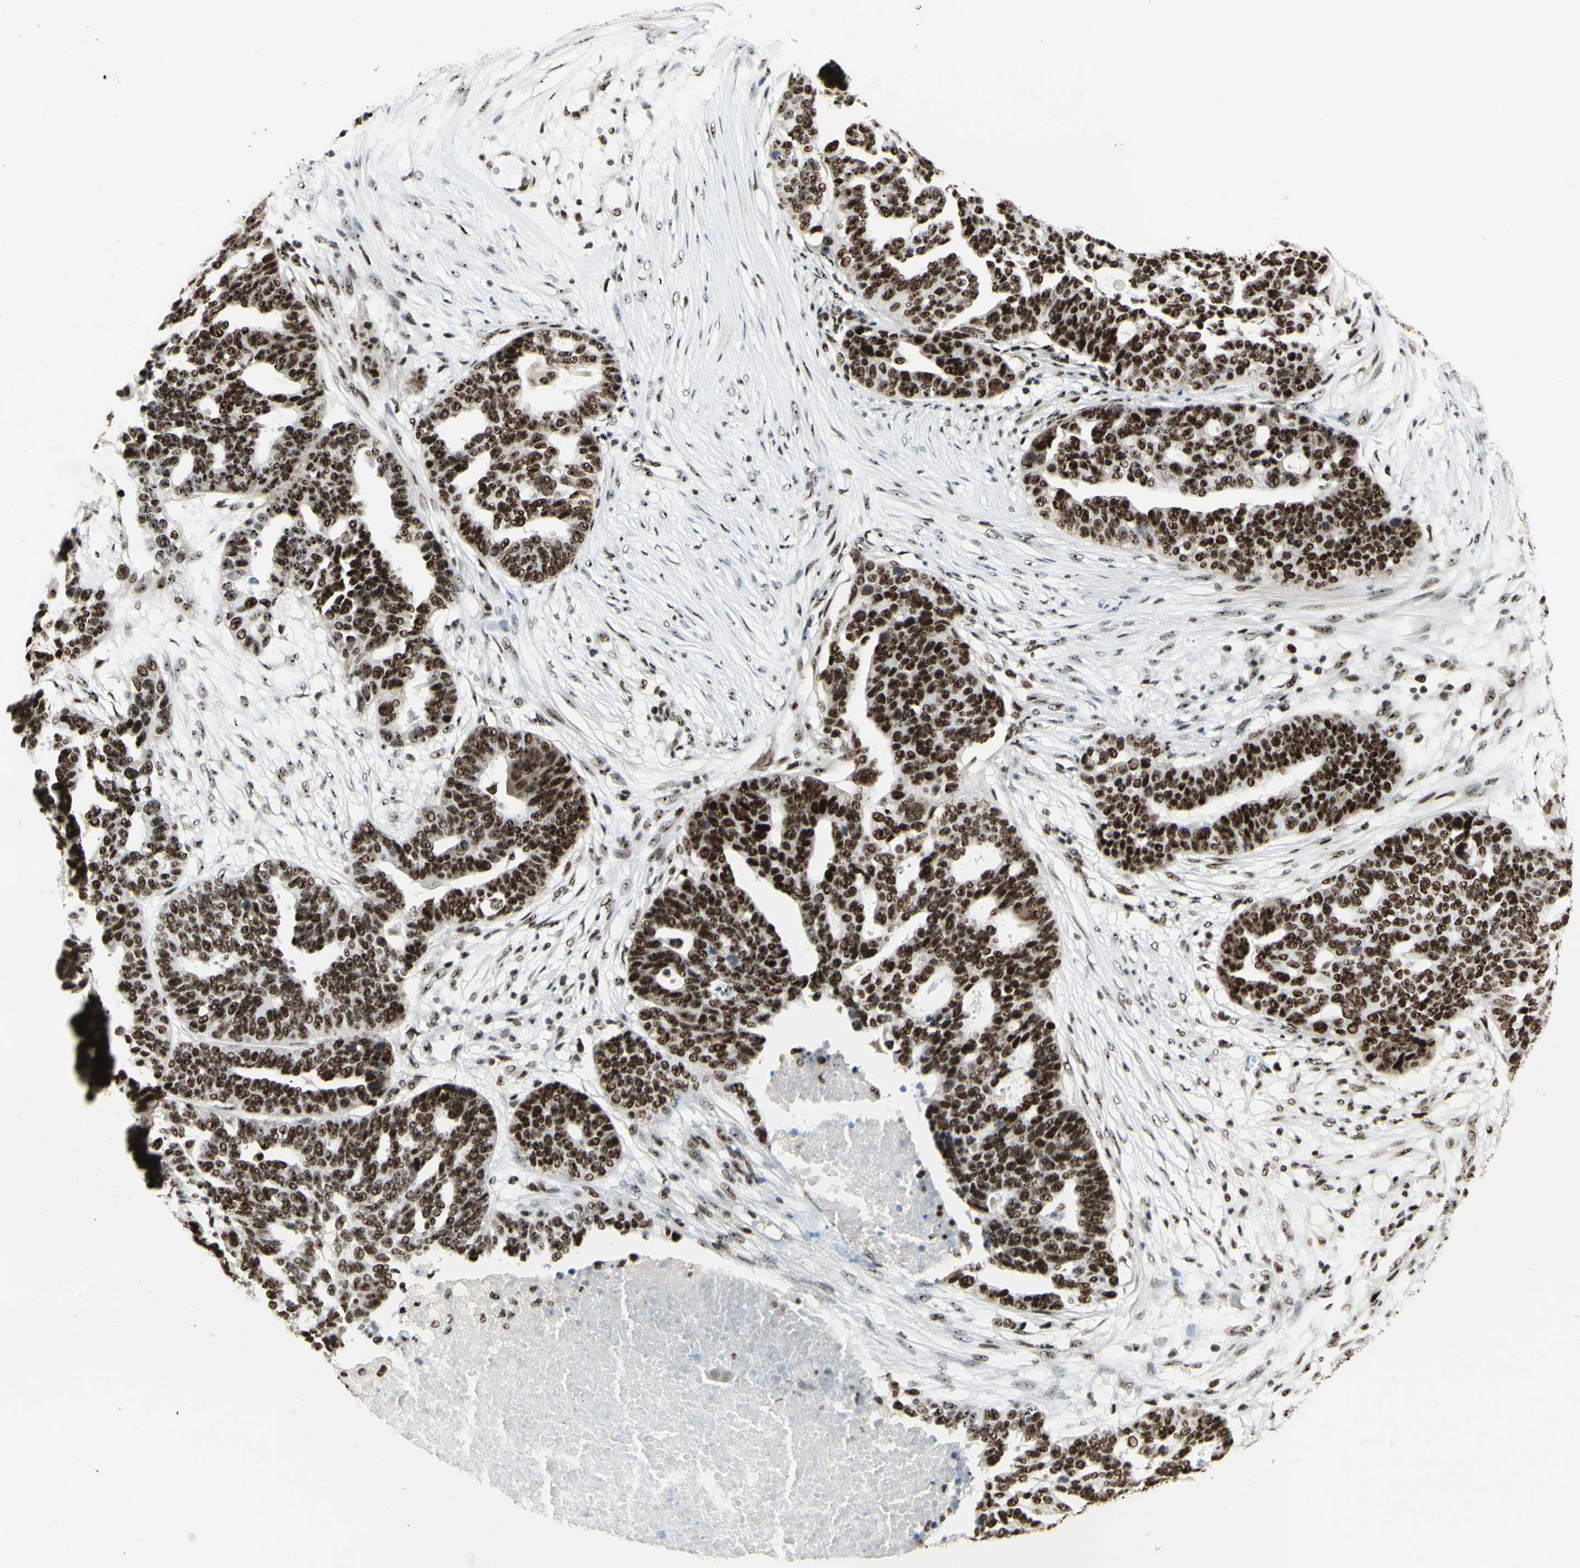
{"staining": {"intensity": "strong", "quantity": ">75%", "location": "nuclear"}, "tissue": "ovarian cancer", "cell_type": "Tumor cells", "image_type": "cancer", "snomed": [{"axis": "morphology", "description": "Cystadenocarcinoma, serous, NOS"}, {"axis": "topography", "description": "Ovary"}], "caption": "Immunohistochemical staining of serous cystadenocarcinoma (ovarian) exhibits strong nuclear protein positivity in approximately >75% of tumor cells.", "gene": "DHX9", "patient": {"sex": "female", "age": 59}}